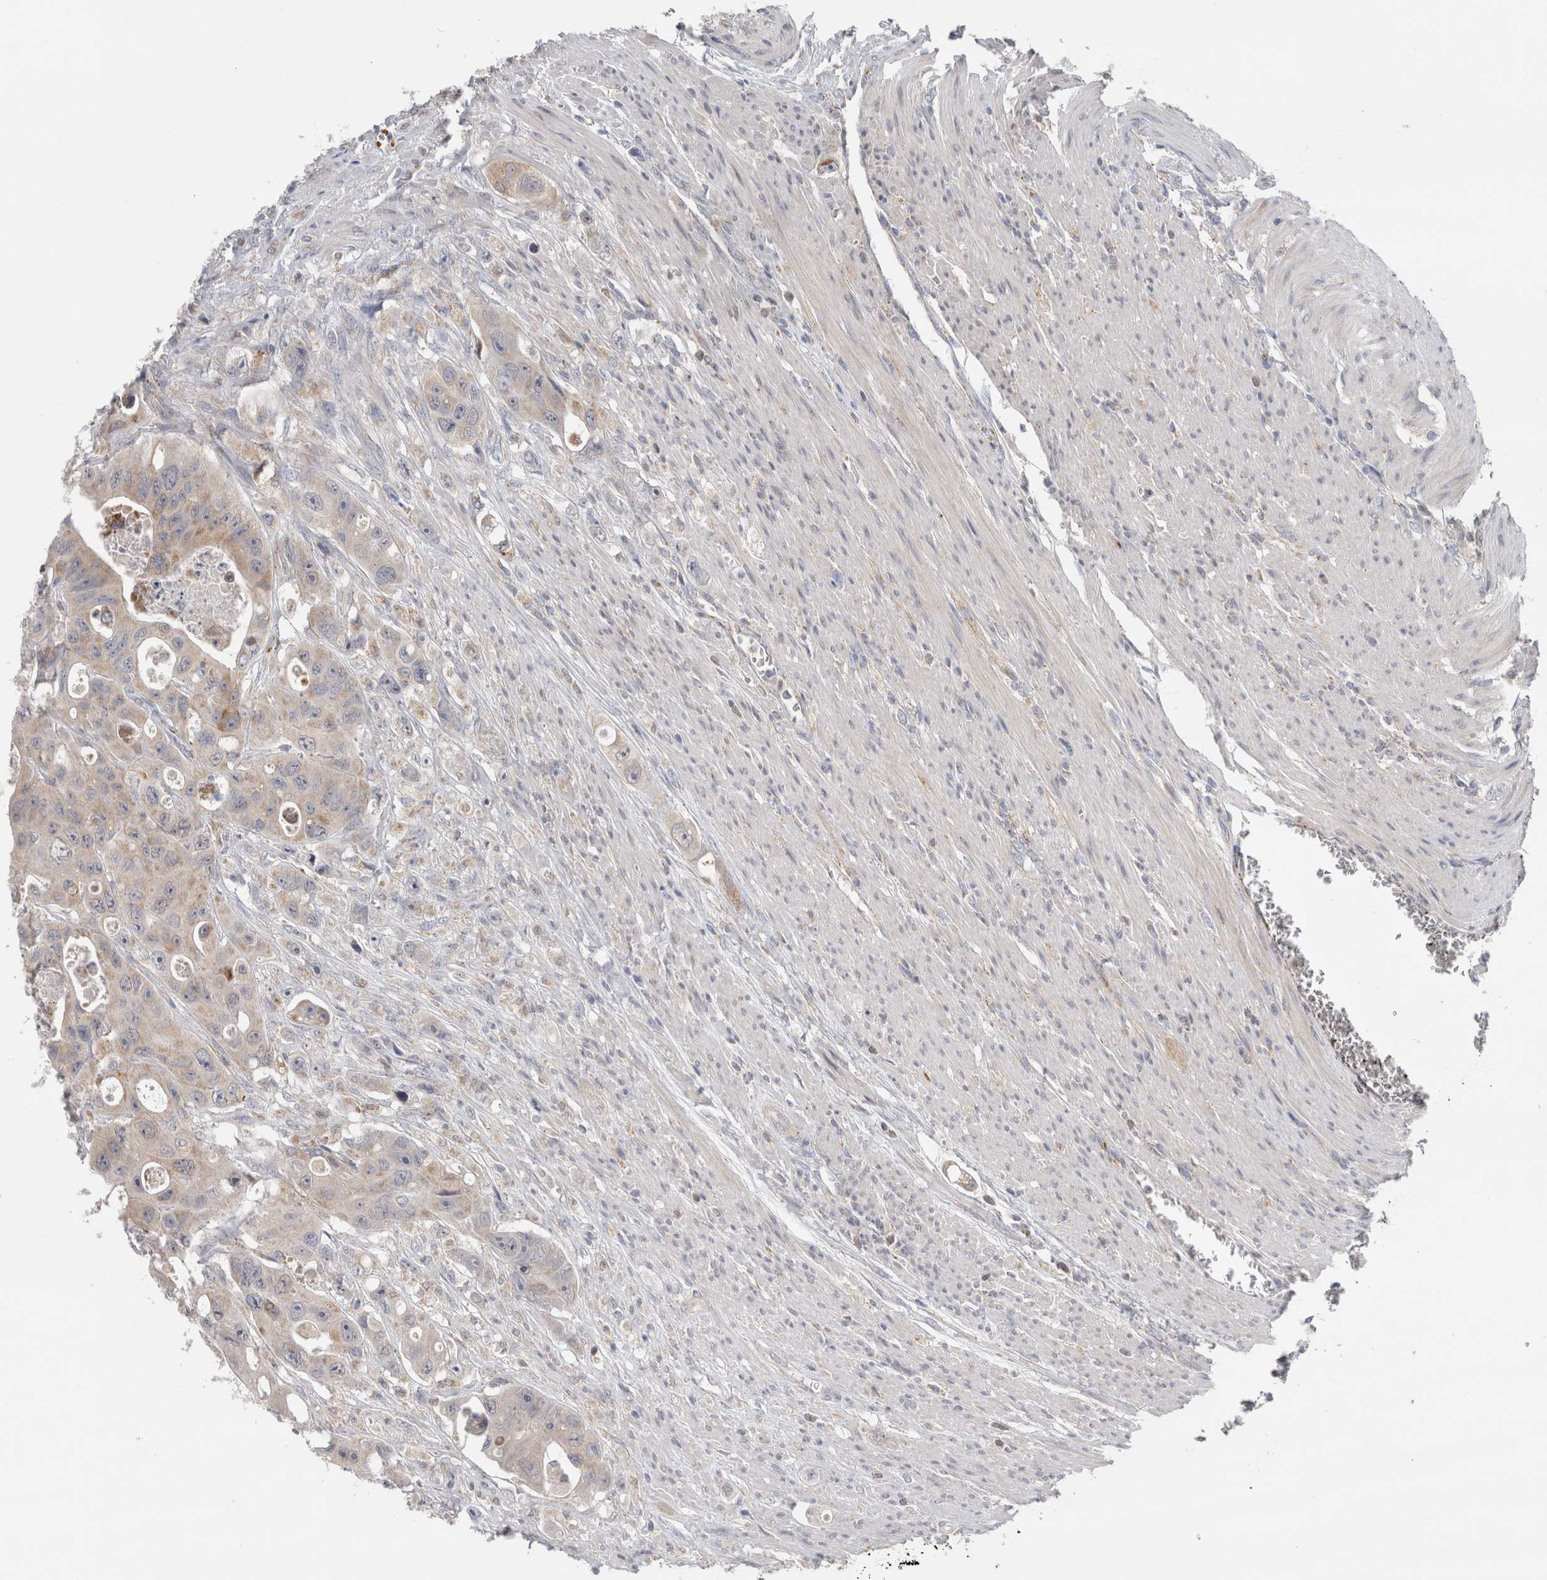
{"staining": {"intensity": "weak", "quantity": ">75%", "location": "cytoplasmic/membranous"}, "tissue": "colorectal cancer", "cell_type": "Tumor cells", "image_type": "cancer", "snomed": [{"axis": "morphology", "description": "Adenocarcinoma, NOS"}, {"axis": "topography", "description": "Colon"}], "caption": "Immunohistochemical staining of human adenocarcinoma (colorectal) demonstrates low levels of weak cytoplasmic/membranous protein expression in about >75% of tumor cells. The protein is shown in brown color, while the nuclei are stained blue.", "gene": "RAB18", "patient": {"sex": "female", "age": 46}}